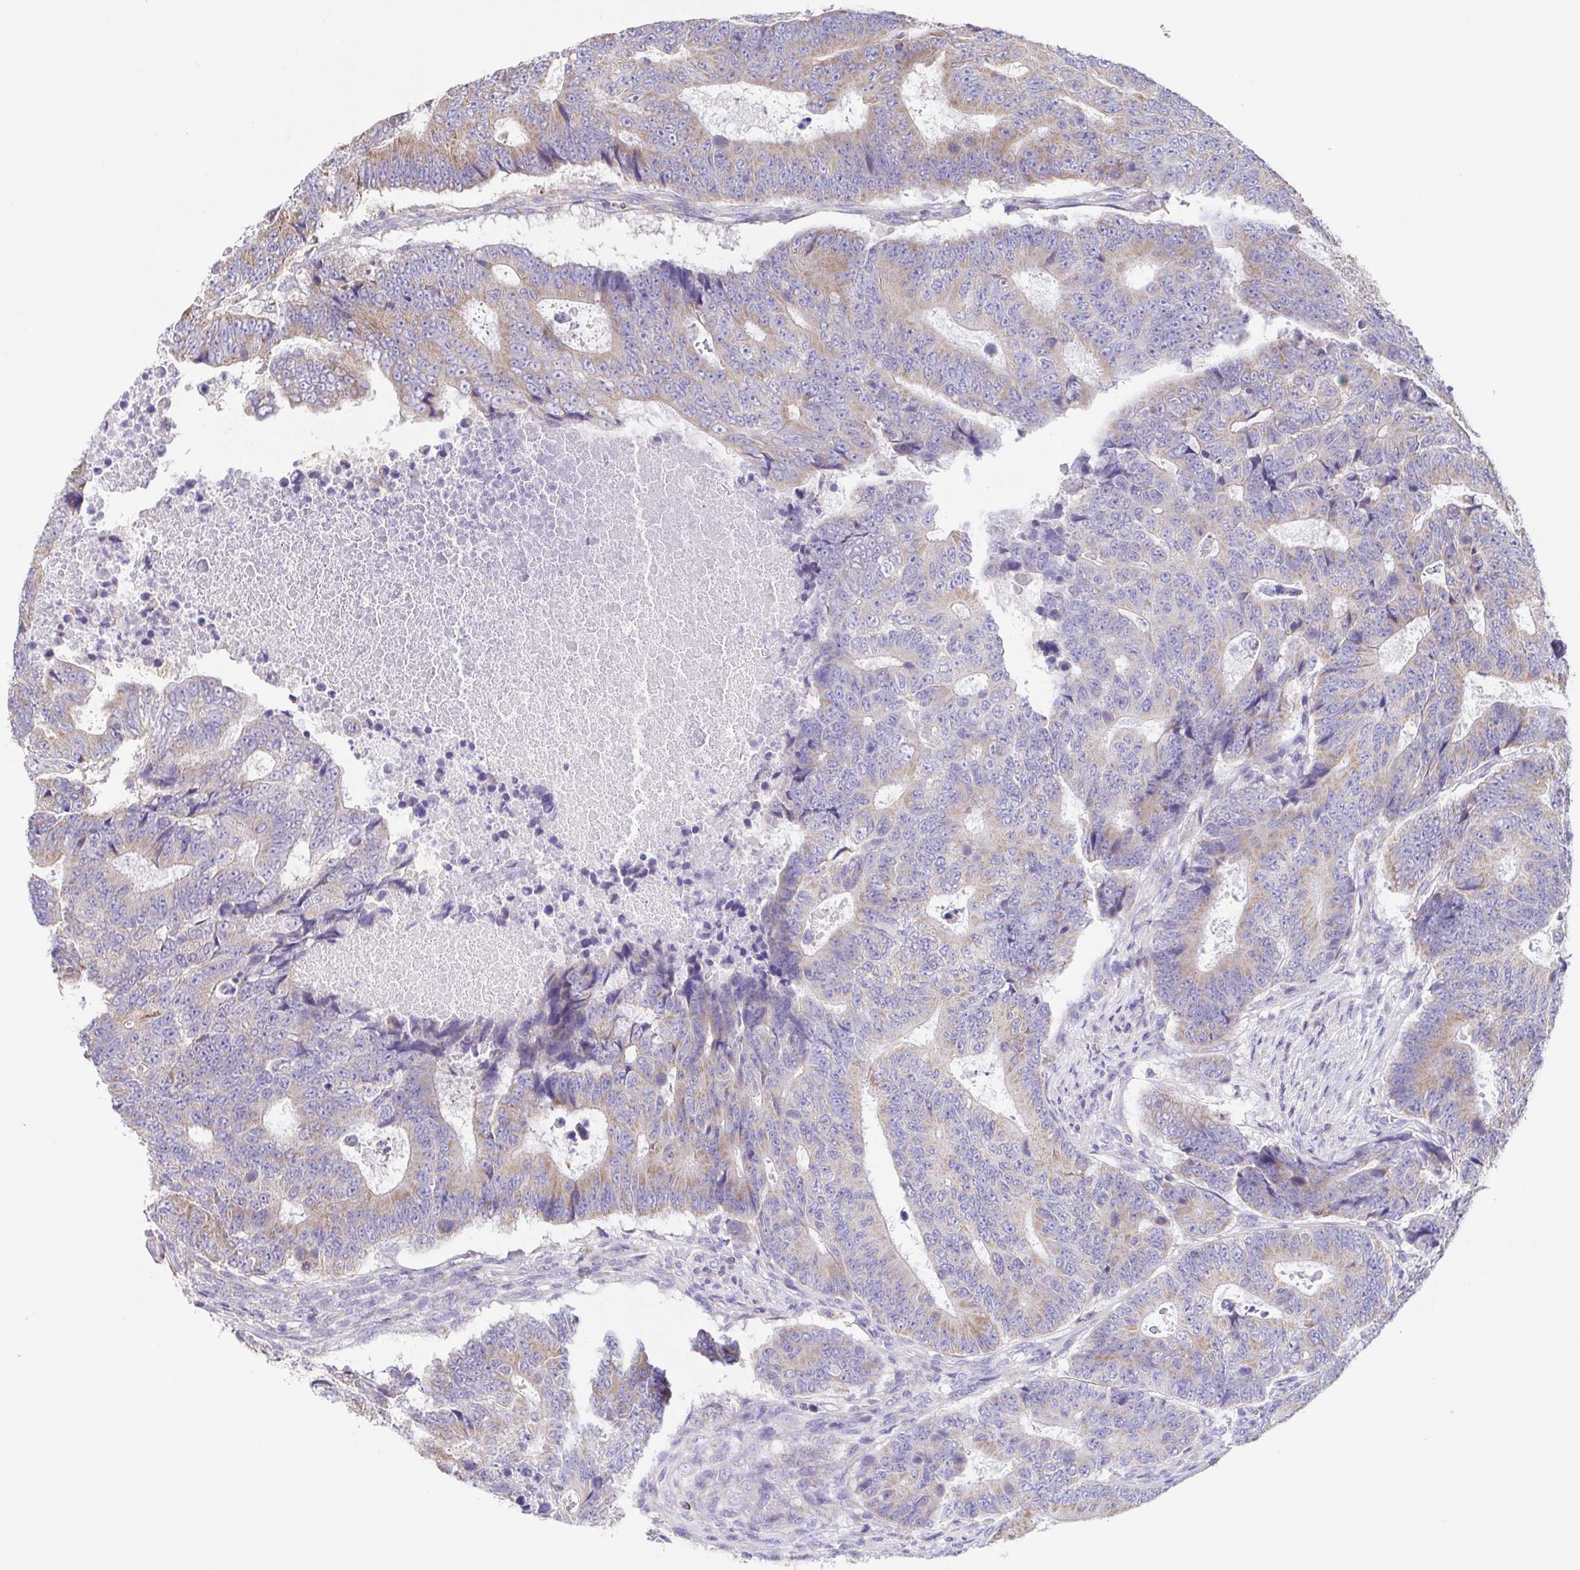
{"staining": {"intensity": "weak", "quantity": "25%-75%", "location": "cytoplasmic/membranous"}, "tissue": "colorectal cancer", "cell_type": "Tumor cells", "image_type": "cancer", "snomed": [{"axis": "morphology", "description": "Adenocarcinoma, NOS"}, {"axis": "topography", "description": "Colon"}], "caption": "Immunohistochemistry image of colorectal adenocarcinoma stained for a protein (brown), which exhibits low levels of weak cytoplasmic/membranous staining in approximately 25%-75% of tumor cells.", "gene": "GINM1", "patient": {"sex": "female", "age": 48}}